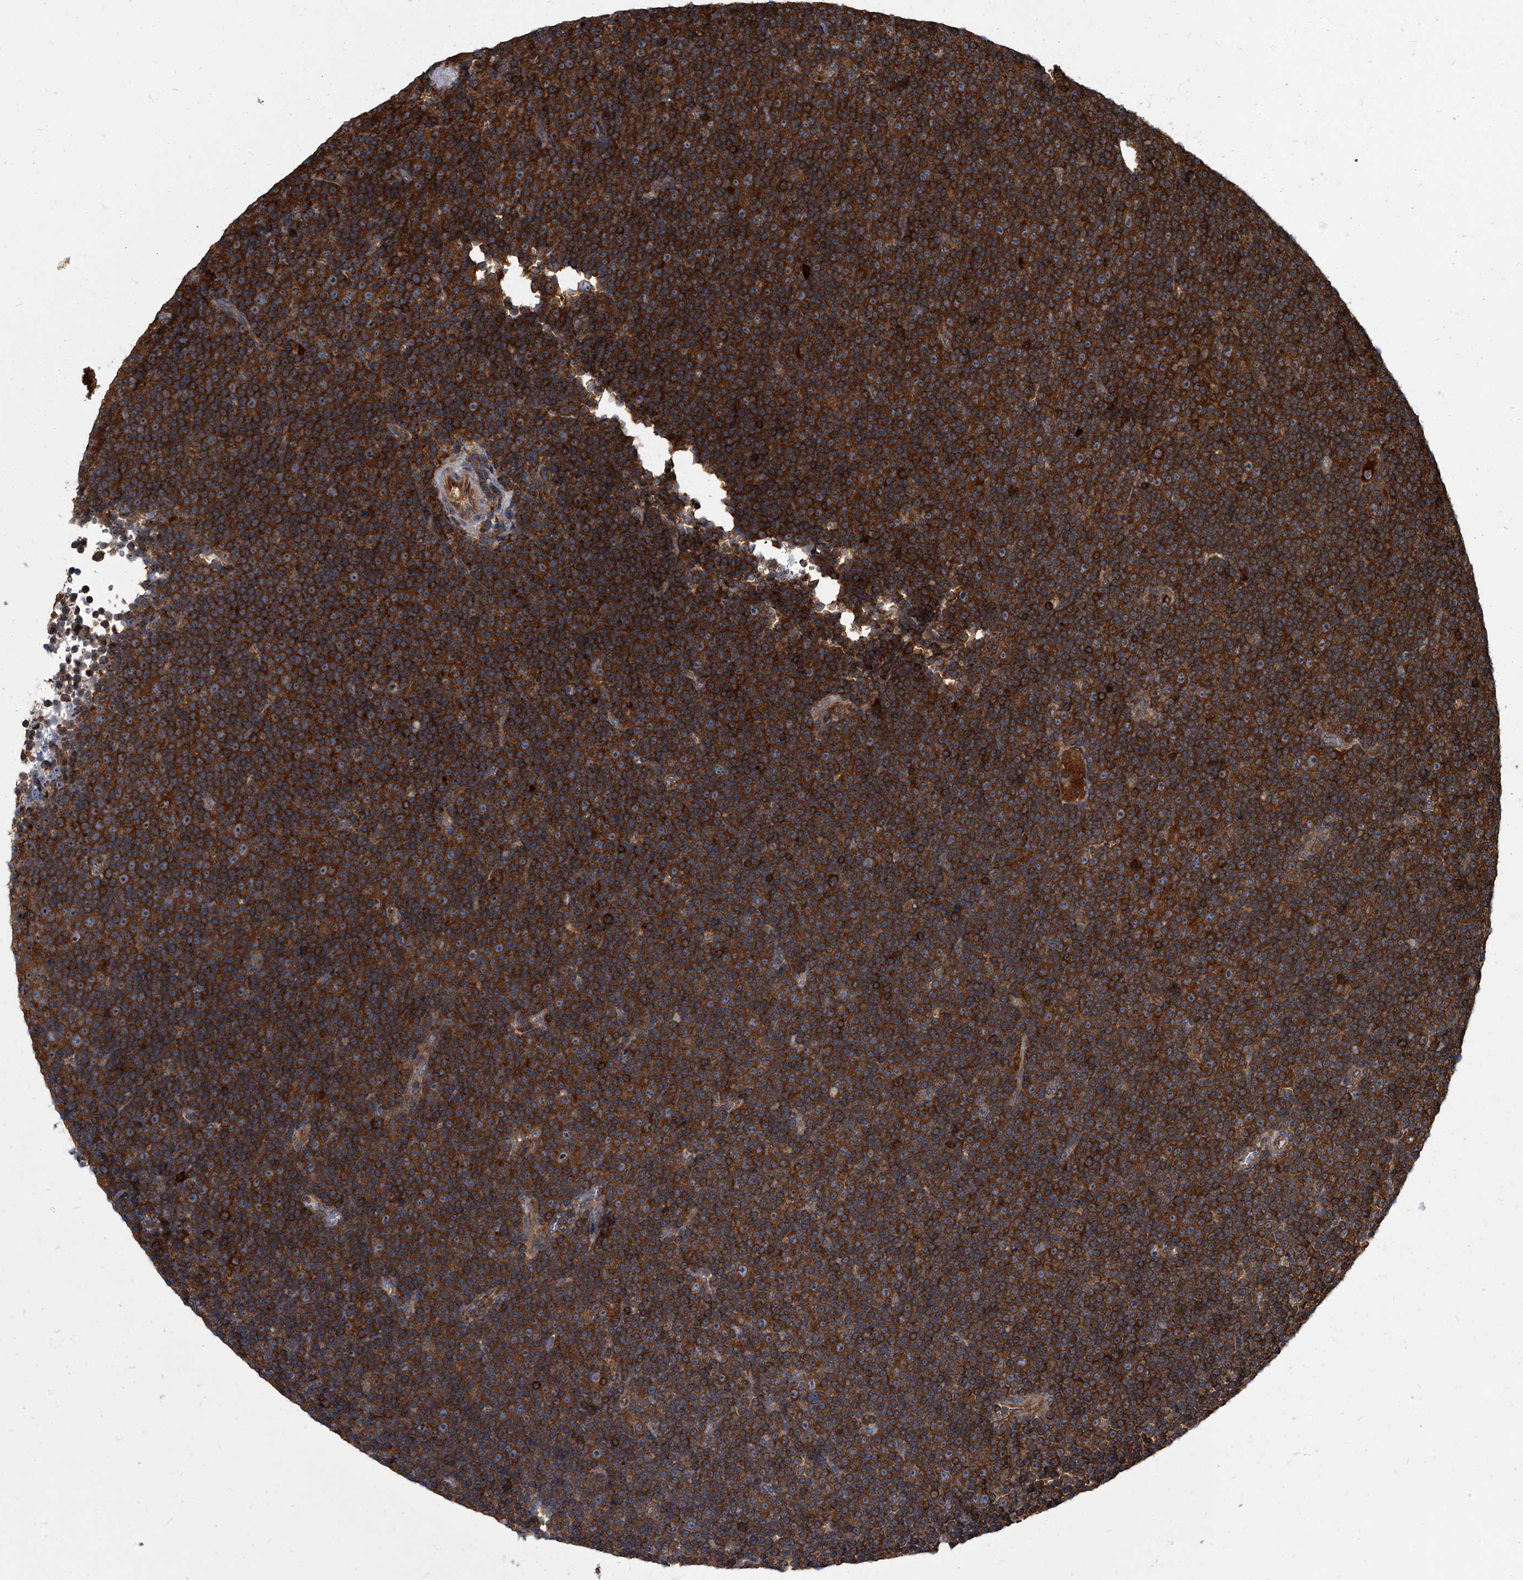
{"staining": {"intensity": "strong", "quantity": ">75%", "location": "cytoplasmic/membranous"}, "tissue": "lymphoma", "cell_type": "Tumor cells", "image_type": "cancer", "snomed": [{"axis": "morphology", "description": "Malignant lymphoma, non-Hodgkin's type, Low grade"}, {"axis": "topography", "description": "Lymph node"}], "caption": "Strong cytoplasmic/membranous positivity is seen in about >75% of tumor cells in lymphoma.", "gene": "CDV3", "patient": {"sex": "female", "age": 67}}